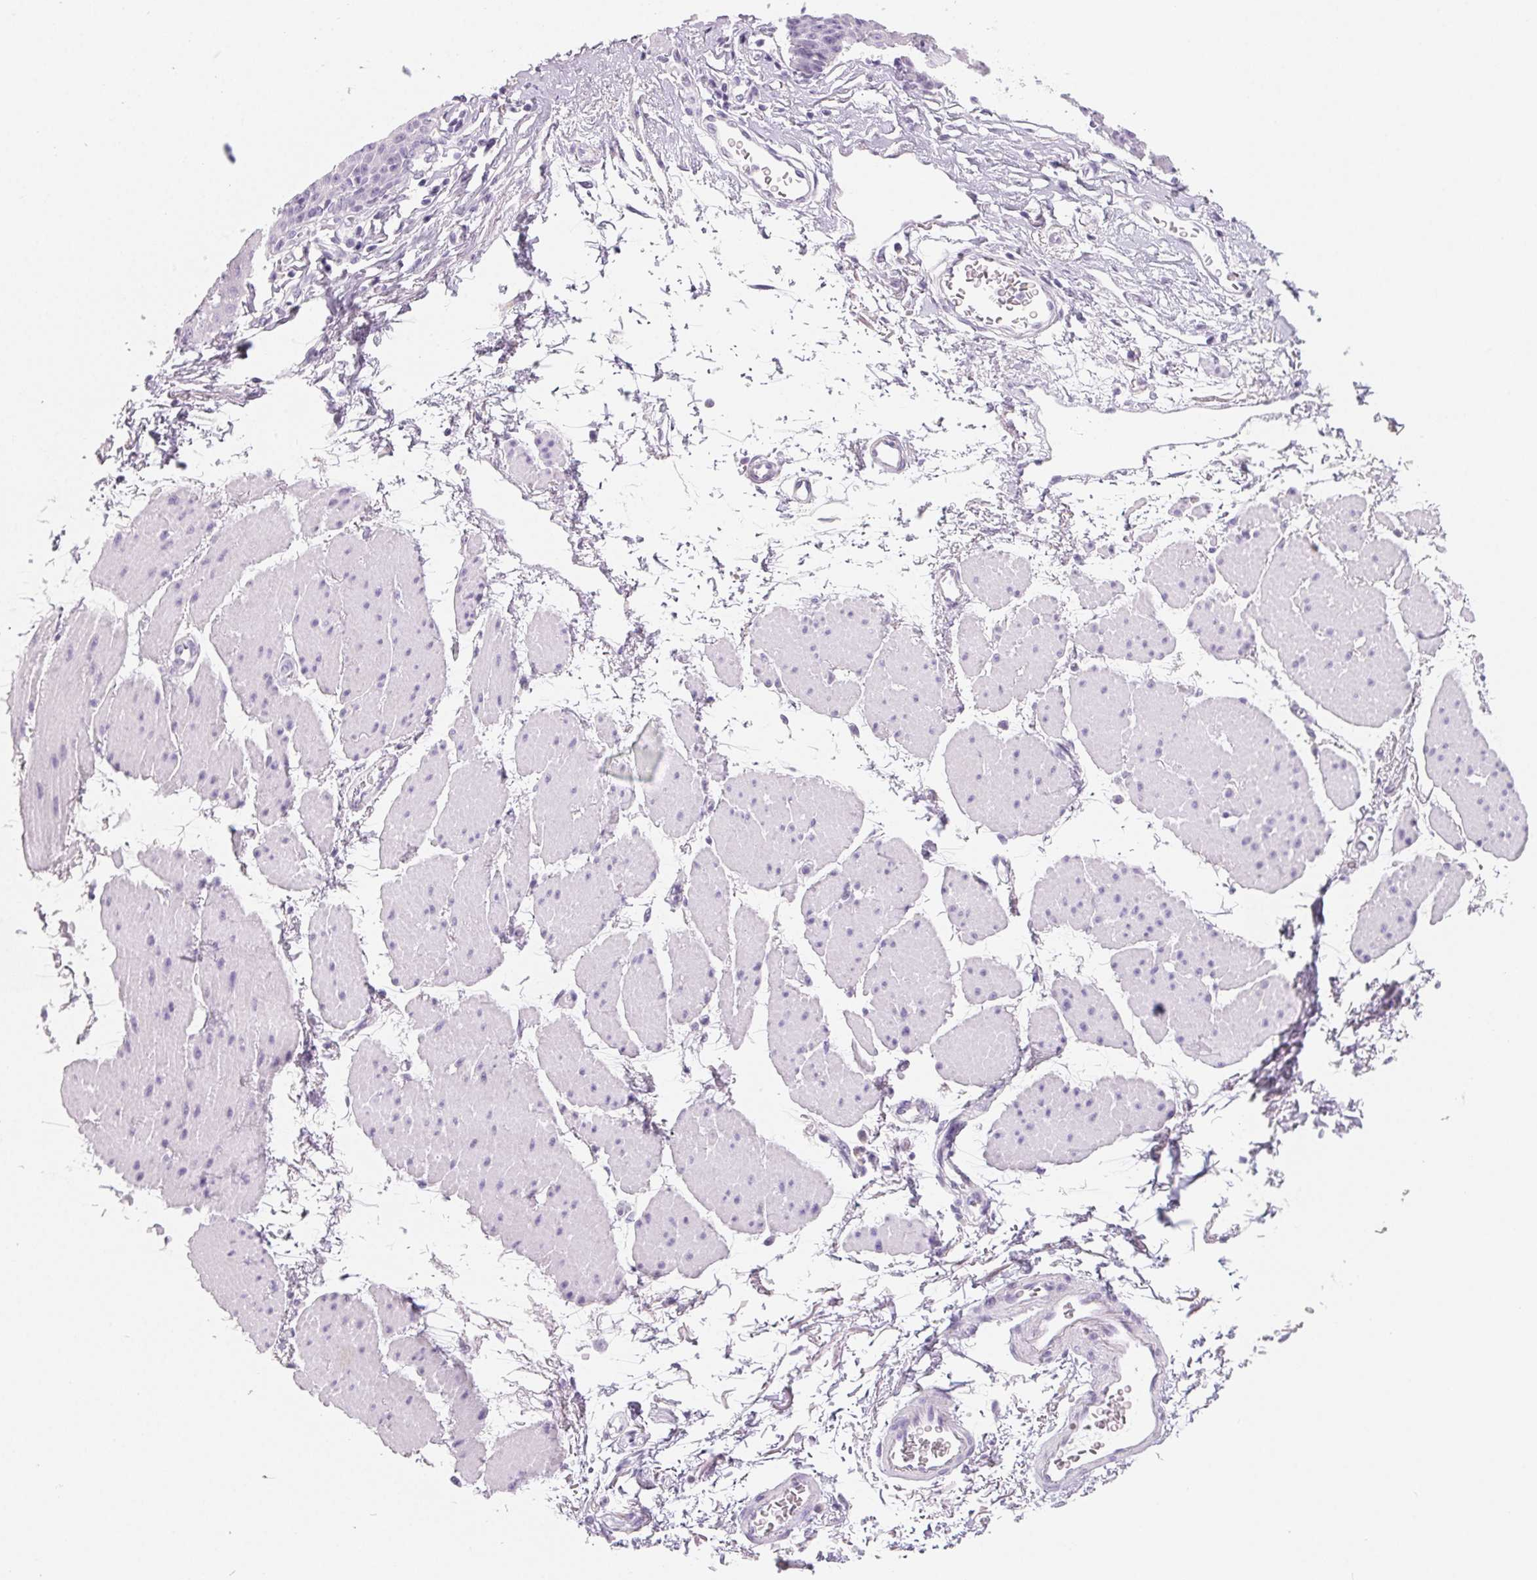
{"staining": {"intensity": "negative", "quantity": "none", "location": "none"}, "tissue": "esophagus", "cell_type": "Squamous epithelial cells", "image_type": "normal", "snomed": [{"axis": "morphology", "description": "Normal tissue, NOS"}, {"axis": "topography", "description": "Esophagus"}], "caption": "Human esophagus stained for a protein using immunohistochemistry demonstrates no staining in squamous epithelial cells.", "gene": "SPACA5B", "patient": {"sex": "female", "age": 81}}